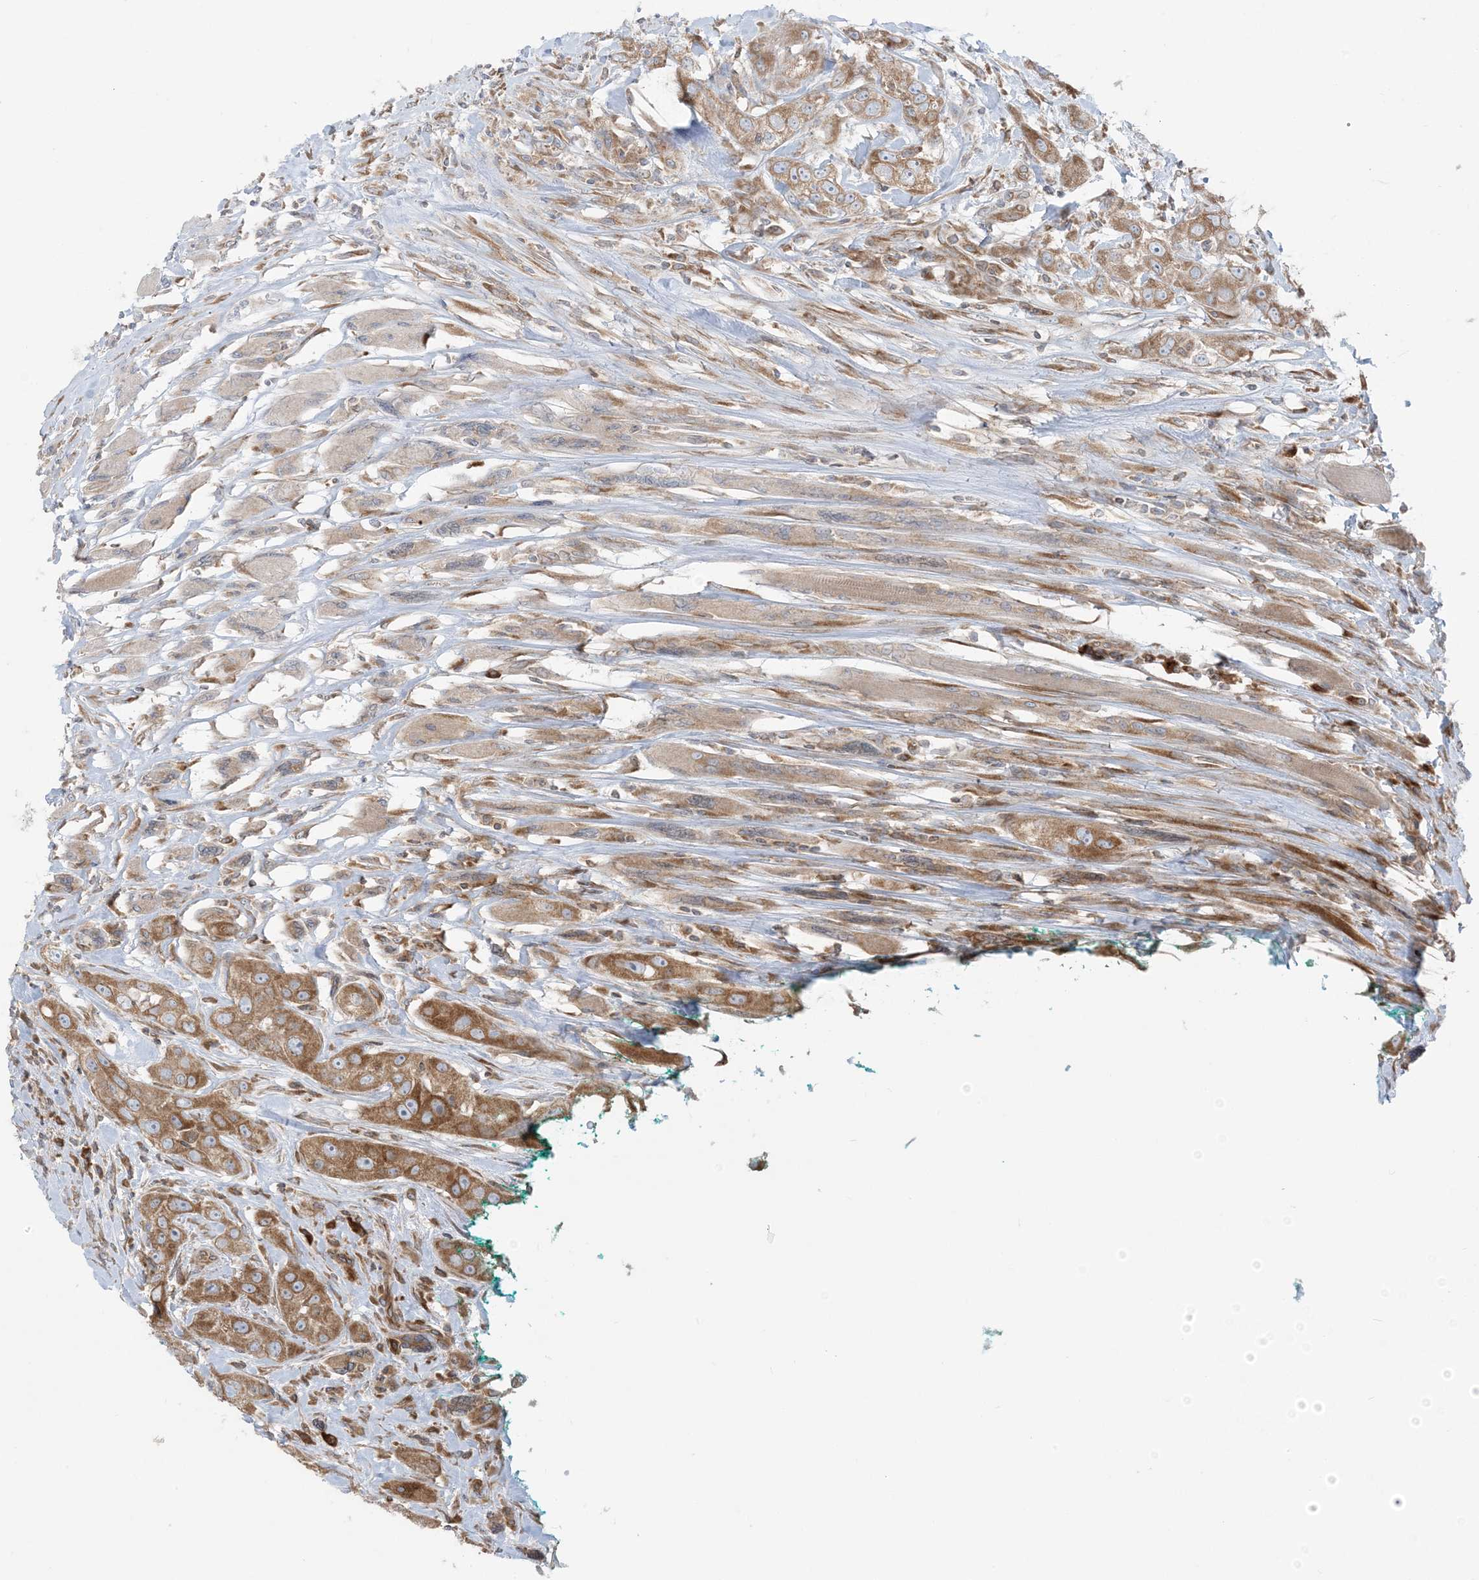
{"staining": {"intensity": "moderate", "quantity": ">75%", "location": "cytoplasmic/membranous"}, "tissue": "head and neck cancer", "cell_type": "Tumor cells", "image_type": "cancer", "snomed": [{"axis": "morphology", "description": "Normal tissue, NOS"}, {"axis": "morphology", "description": "Squamous cell carcinoma, NOS"}, {"axis": "topography", "description": "Skeletal muscle"}, {"axis": "topography", "description": "Head-Neck"}], "caption": "High-magnification brightfield microscopy of head and neck cancer (squamous cell carcinoma) stained with DAB (brown) and counterstained with hematoxylin (blue). tumor cells exhibit moderate cytoplasmic/membranous expression is identified in approximately>75% of cells.", "gene": "UBXN4", "patient": {"sex": "male", "age": 51}}